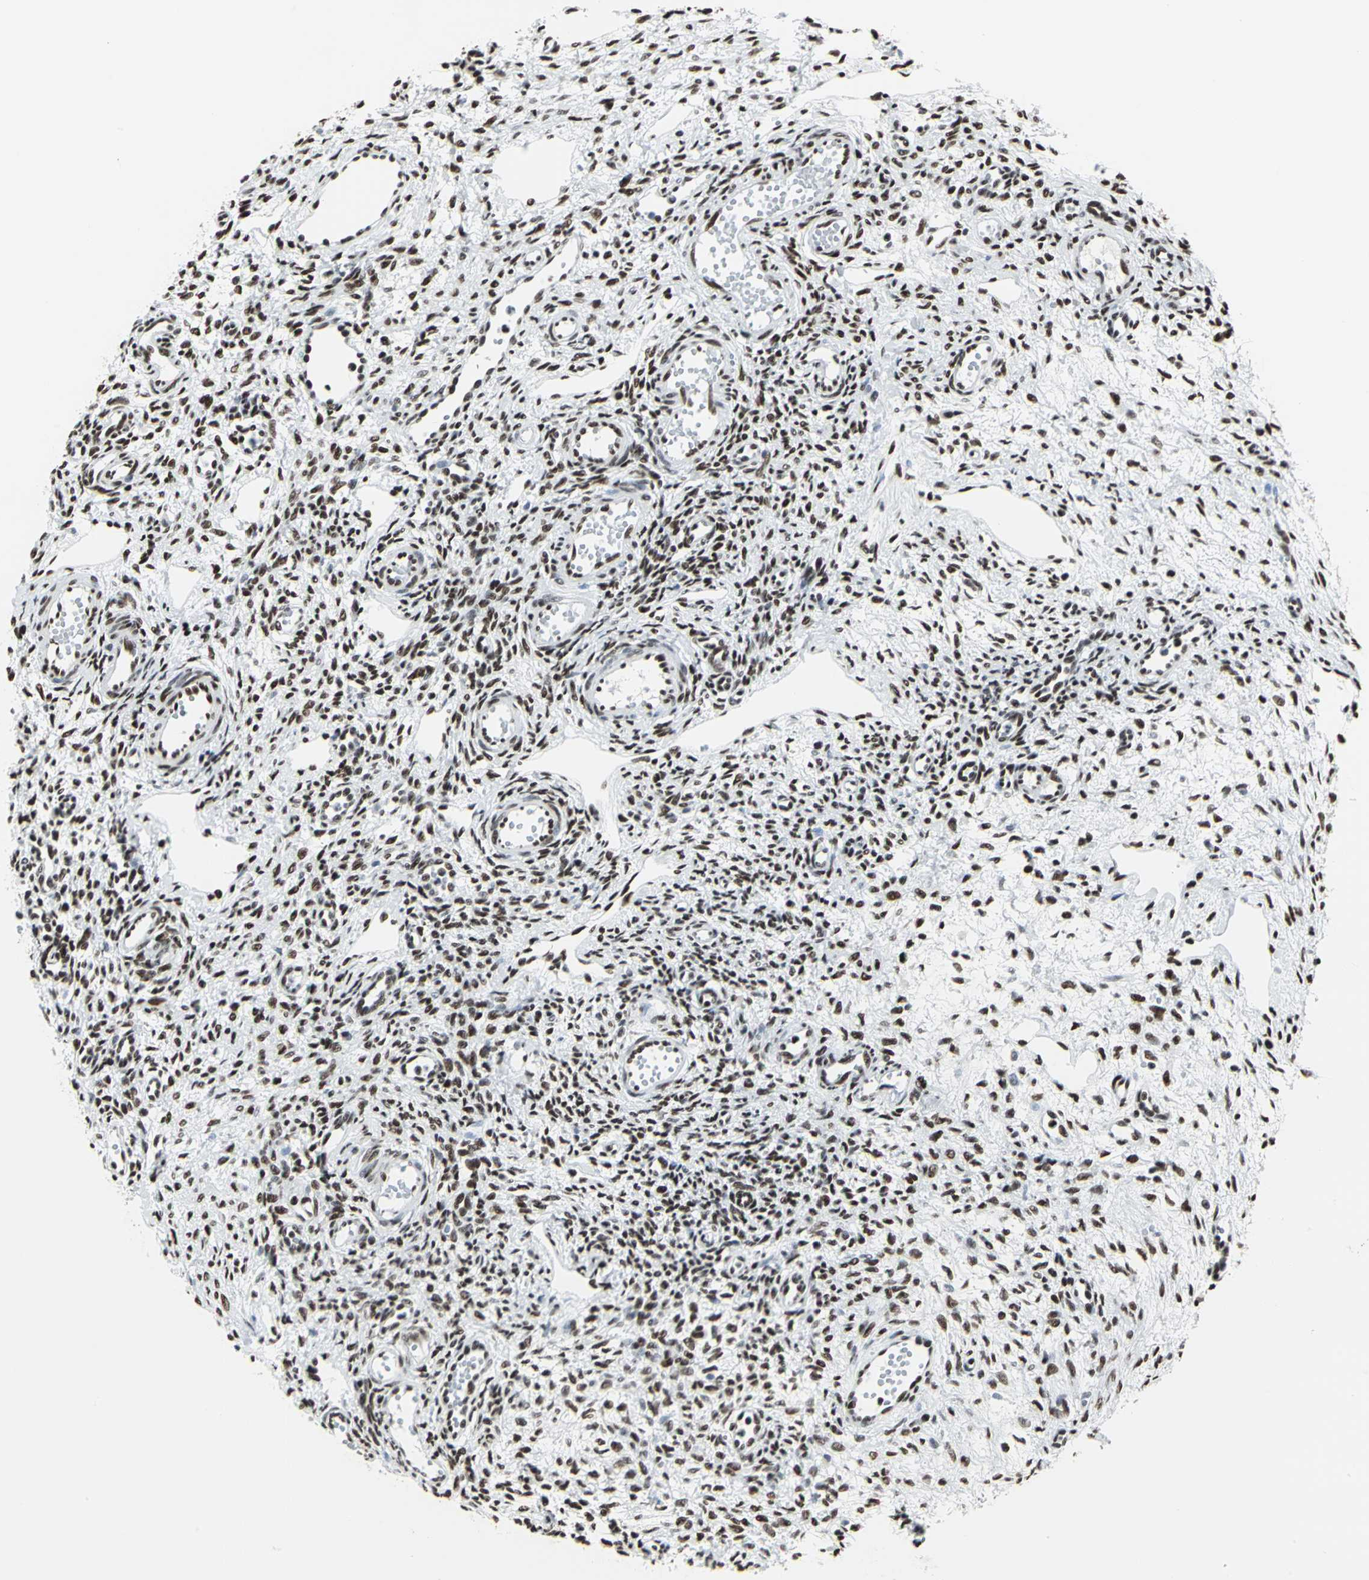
{"staining": {"intensity": "strong", "quantity": ">75%", "location": "nuclear"}, "tissue": "ovary", "cell_type": "Ovarian stroma cells", "image_type": "normal", "snomed": [{"axis": "morphology", "description": "Normal tissue, NOS"}, {"axis": "topography", "description": "Ovary"}], "caption": "Immunohistochemistry photomicrograph of normal ovary: ovary stained using IHC reveals high levels of strong protein expression localized specifically in the nuclear of ovarian stroma cells, appearing as a nuclear brown color.", "gene": "HDAC2", "patient": {"sex": "female", "age": 33}}